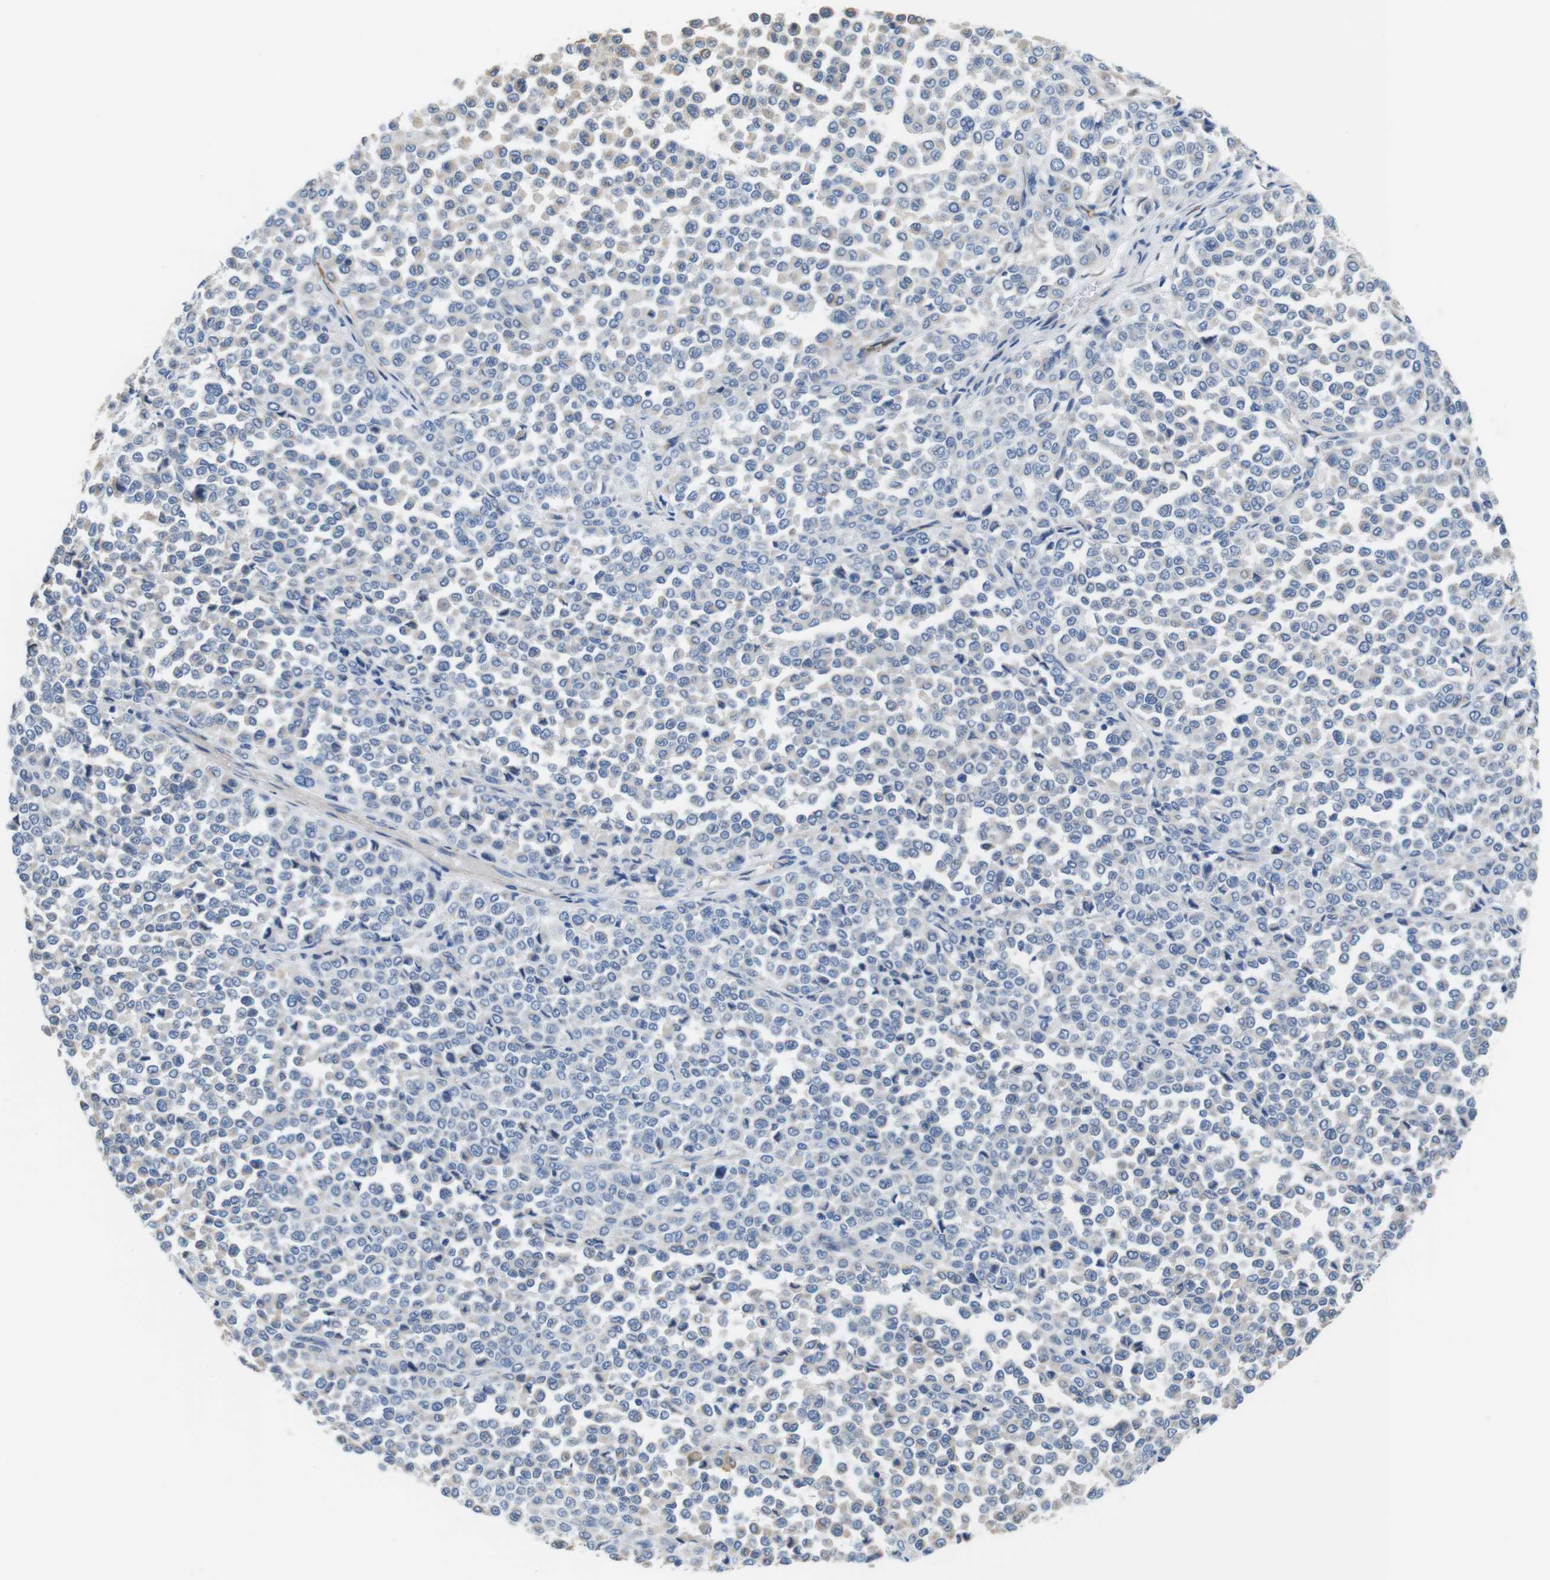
{"staining": {"intensity": "negative", "quantity": "none", "location": "none"}, "tissue": "melanoma", "cell_type": "Tumor cells", "image_type": "cancer", "snomed": [{"axis": "morphology", "description": "Malignant melanoma, Metastatic site"}, {"axis": "topography", "description": "Pancreas"}], "caption": "Image shows no significant protein staining in tumor cells of melanoma.", "gene": "CDH8", "patient": {"sex": "female", "age": 30}}